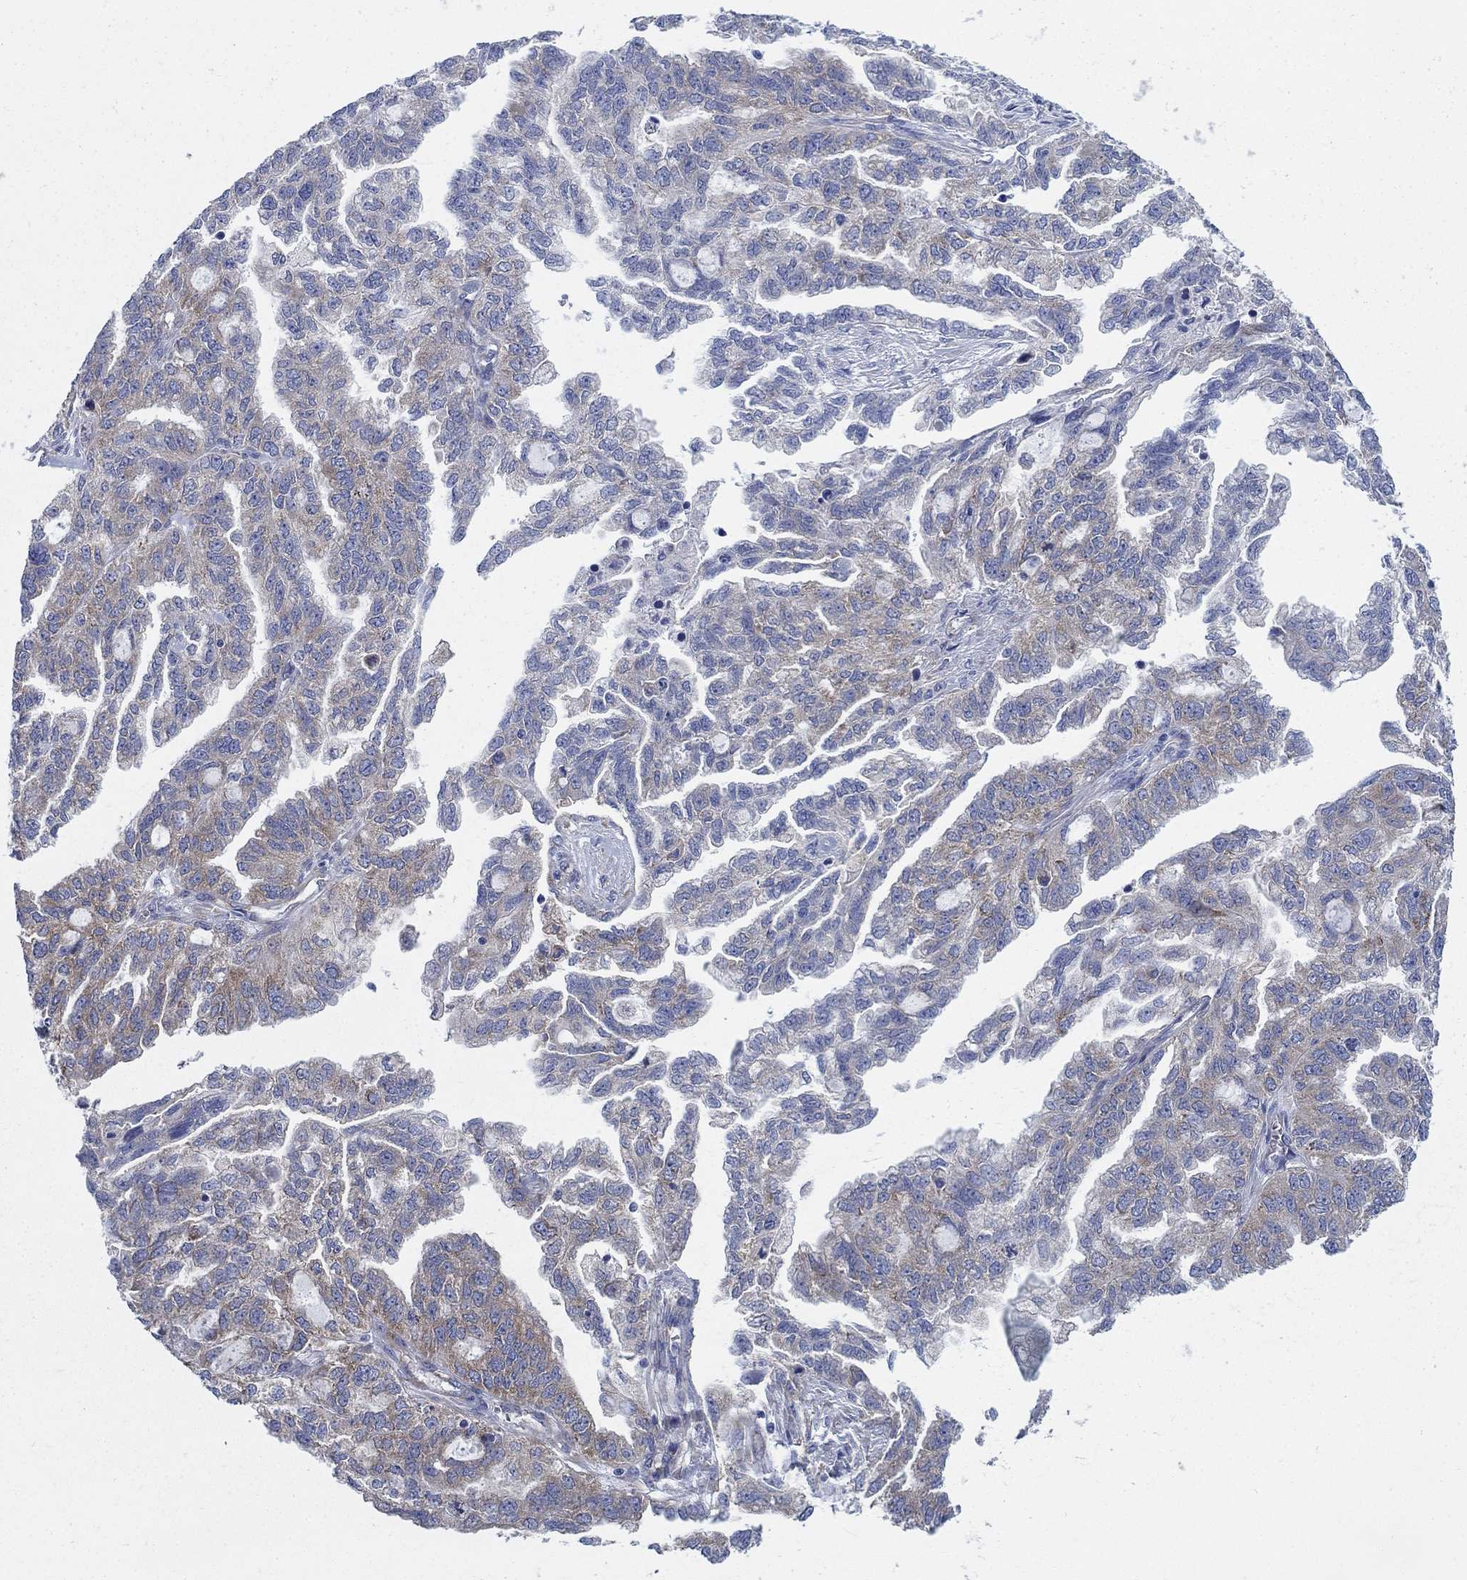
{"staining": {"intensity": "moderate", "quantity": "25%-75%", "location": "cytoplasmic/membranous"}, "tissue": "ovarian cancer", "cell_type": "Tumor cells", "image_type": "cancer", "snomed": [{"axis": "morphology", "description": "Cystadenocarcinoma, serous, NOS"}, {"axis": "topography", "description": "Ovary"}], "caption": "Ovarian cancer stained for a protein (brown) displays moderate cytoplasmic/membranous positive positivity in about 25%-75% of tumor cells.", "gene": "TMEM59", "patient": {"sex": "female", "age": 51}}